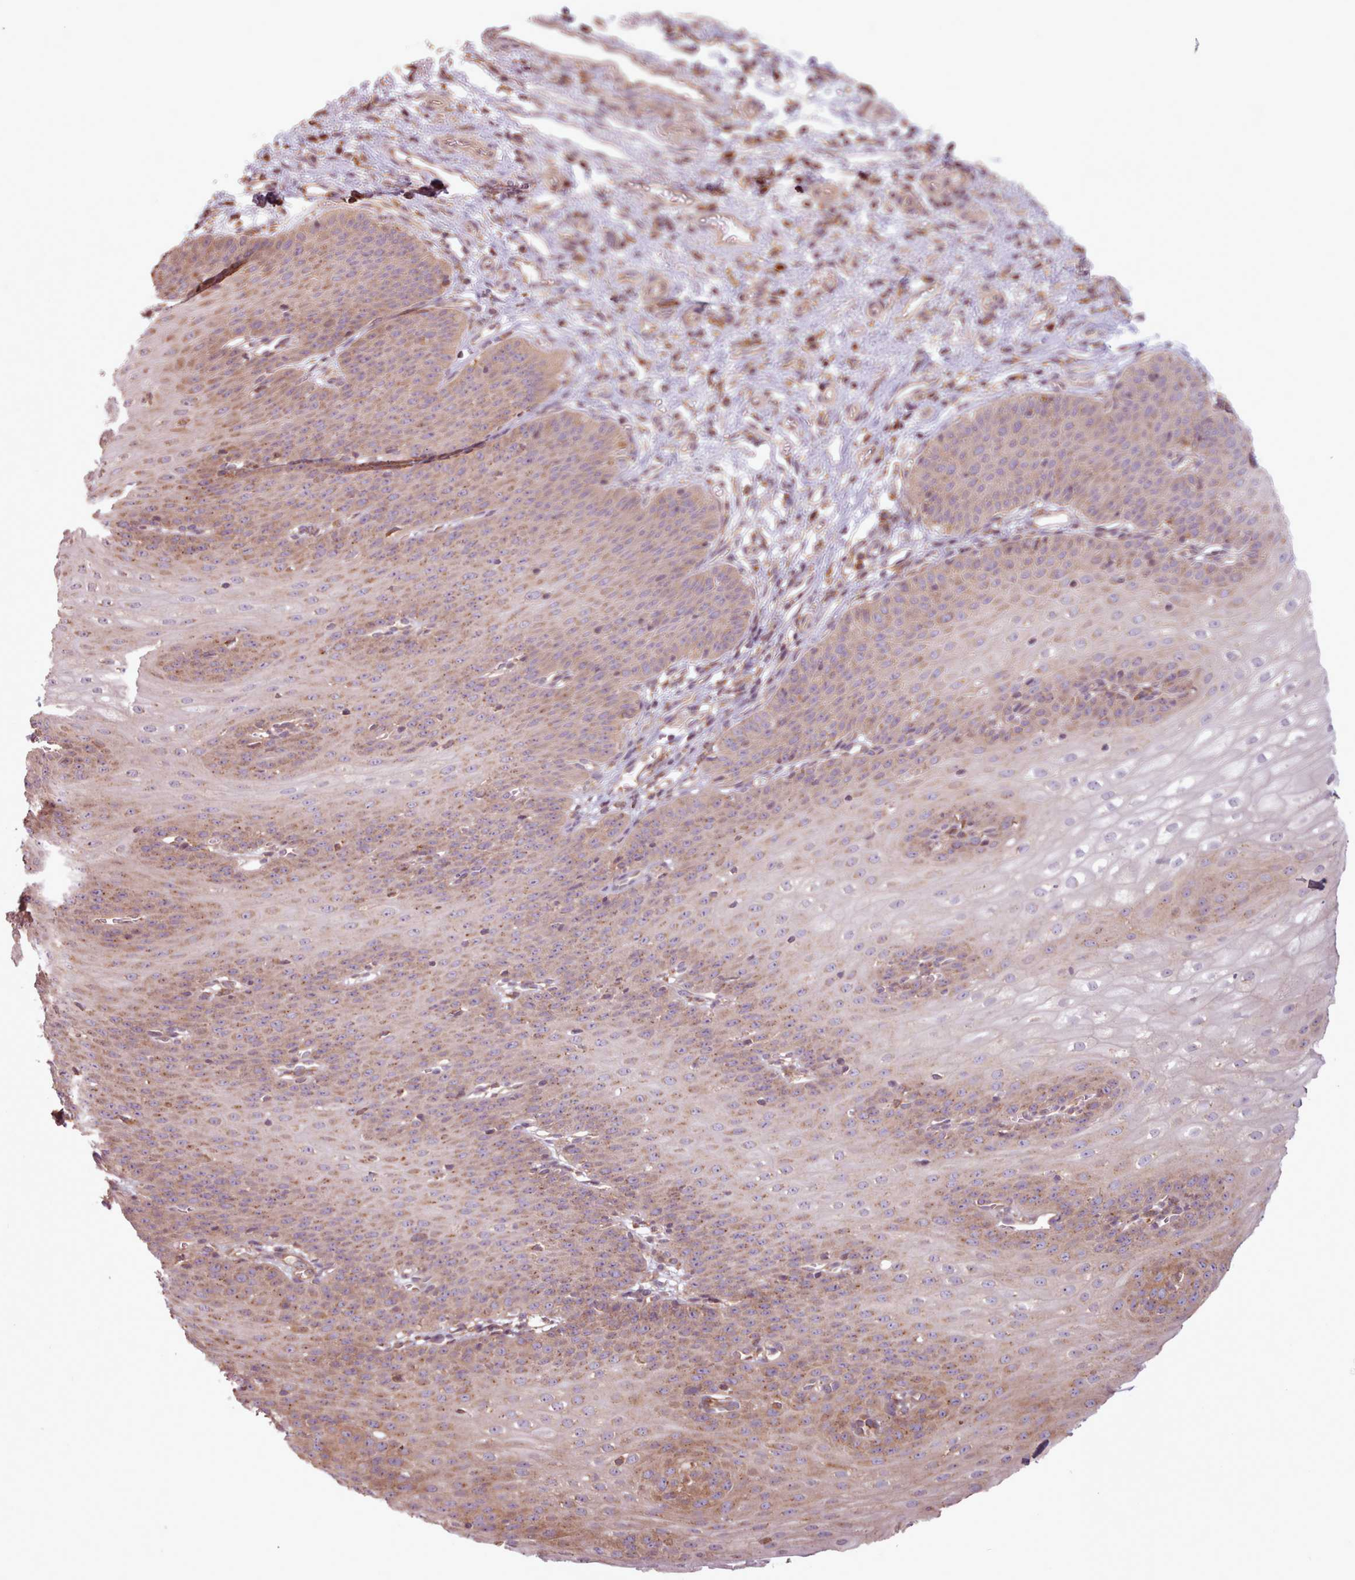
{"staining": {"intensity": "moderate", "quantity": ">75%", "location": "cytoplasmic/membranous"}, "tissue": "esophagus", "cell_type": "Squamous epithelial cells", "image_type": "normal", "snomed": [{"axis": "morphology", "description": "Normal tissue, NOS"}, {"axis": "topography", "description": "Esophagus"}], "caption": "The histopathology image reveals immunohistochemical staining of normal esophagus. There is moderate cytoplasmic/membranous positivity is appreciated in approximately >75% of squamous epithelial cells. (Stains: DAB (3,3'-diaminobenzidine) in brown, nuclei in blue, Microscopy: brightfield microscopy at high magnification).", "gene": "WASHC2A", "patient": {"sex": "male", "age": 71}}